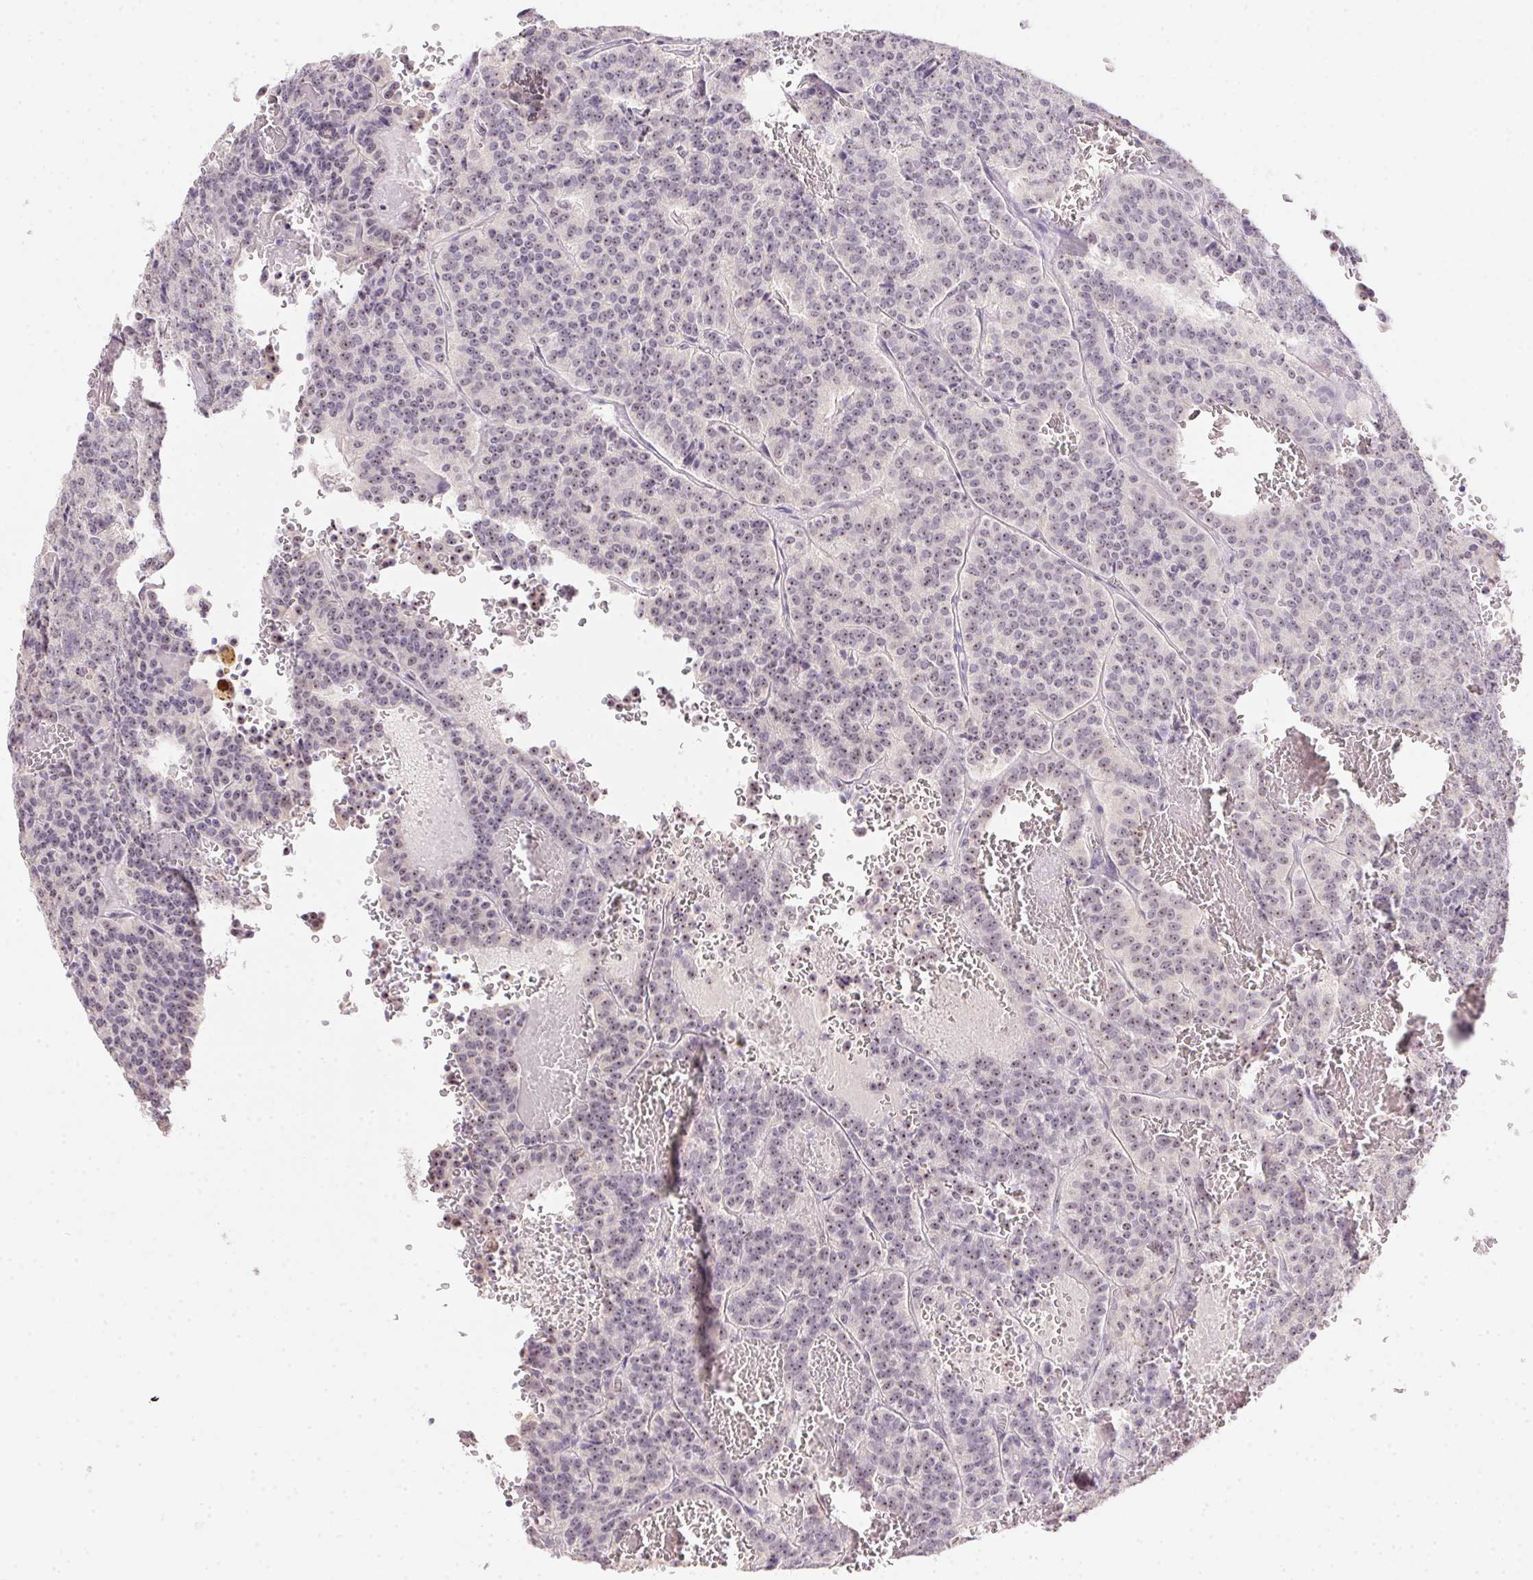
{"staining": {"intensity": "weak", "quantity": "<25%", "location": "nuclear"}, "tissue": "carcinoid", "cell_type": "Tumor cells", "image_type": "cancer", "snomed": [{"axis": "morphology", "description": "Carcinoid, malignant, NOS"}, {"axis": "topography", "description": "Lung"}], "caption": "A high-resolution image shows immunohistochemistry staining of malignant carcinoid, which exhibits no significant staining in tumor cells.", "gene": "BATF2", "patient": {"sex": "male", "age": 70}}